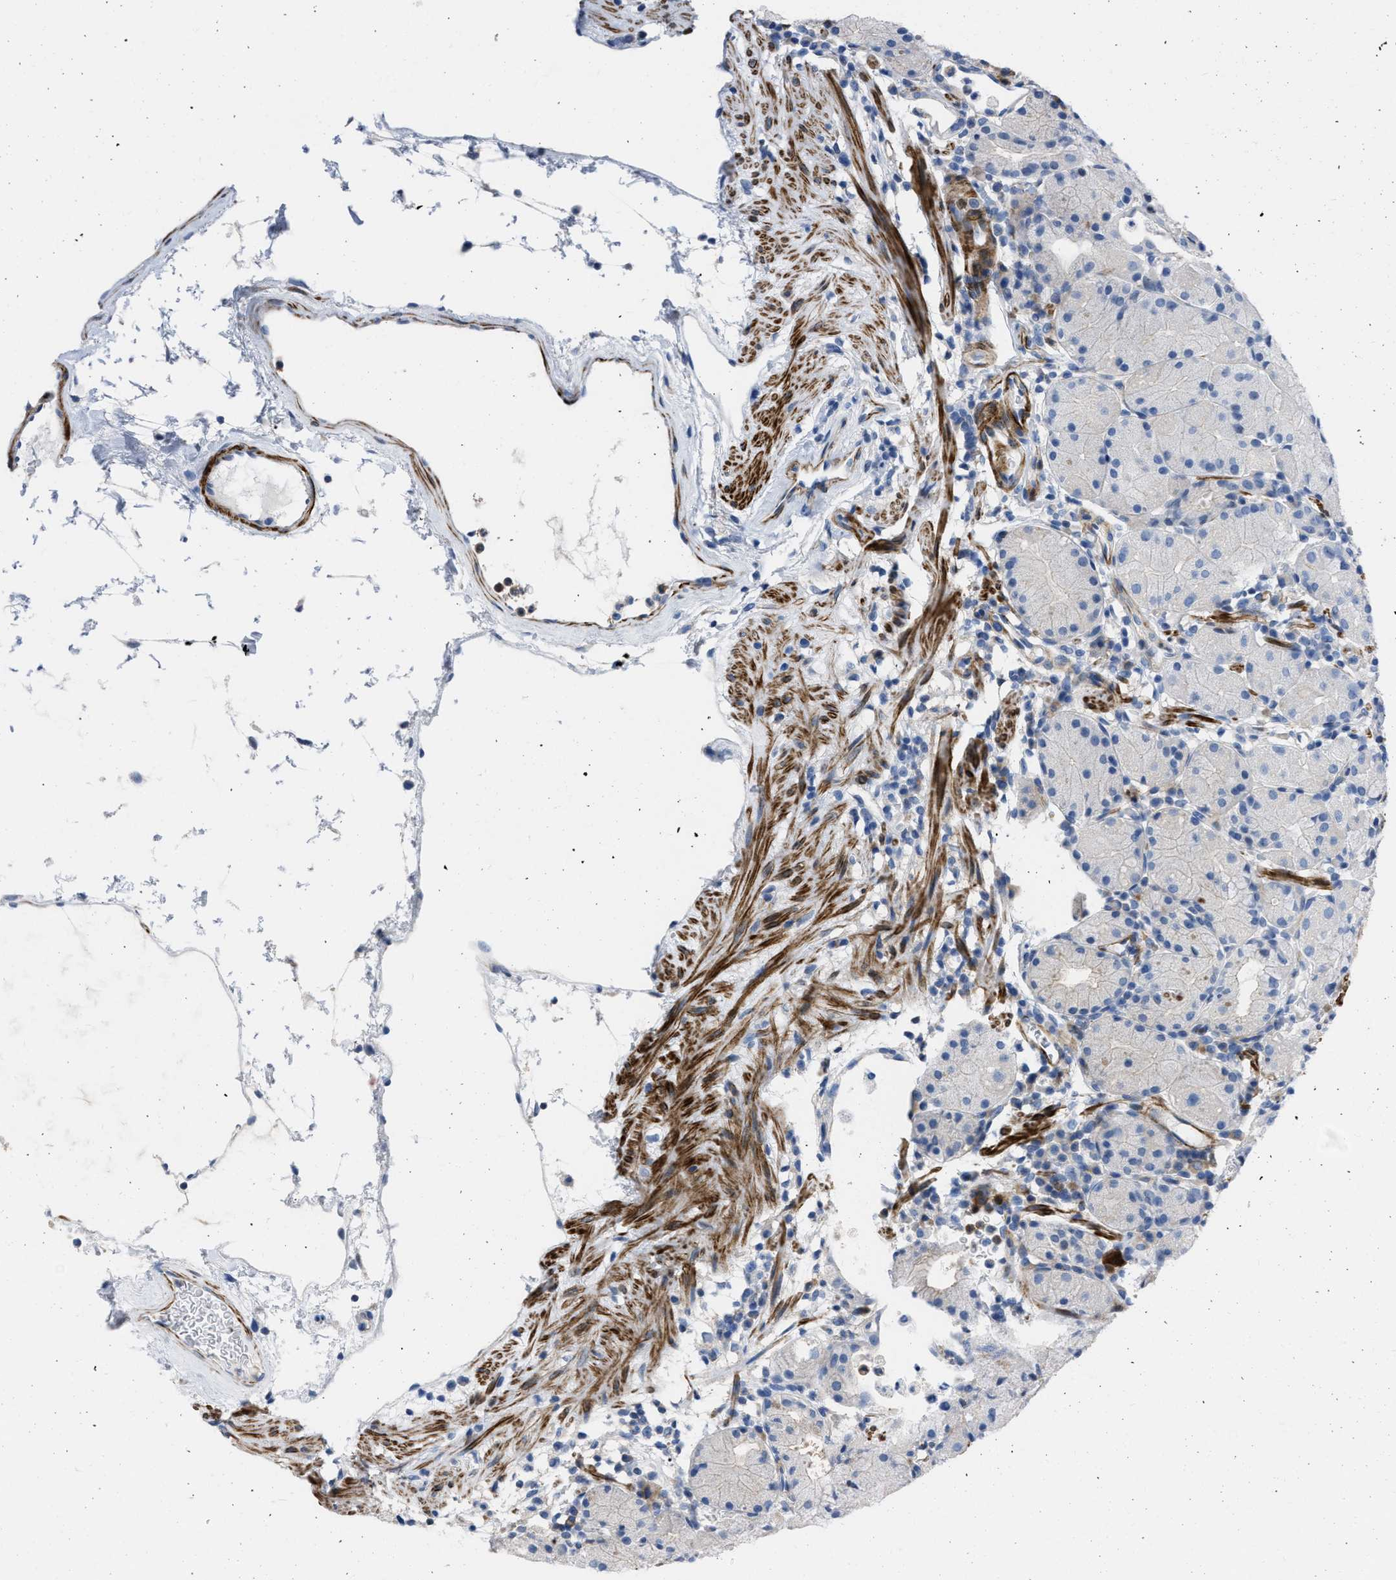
{"staining": {"intensity": "moderate", "quantity": "<25%", "location": "cytoplasmic/membranous"}, "tissue": "stomach", "cell_type": "Glandular cells", "image_type": "normal", "snomed": [{"axis": "morphology", "description": "Normal tissue, NOS"}, {"axis": "topography", "description": "Stomach"}, {"axis": "topography", "description": "Stomach, lower"}], "caption": "A brown stain highlights moderate cytoplasmic/membranous expression of a protein in glandular cells of normal stomach. The staining was performed using DAB (3,3'-diaminobenzidine) to visualize the protein expression in brown, while the nuclei were stained in blue with hematoxylin (Magnification: 20x).", "gene": "PRMT2", "patient": {"sex": "female", "age": 75}}